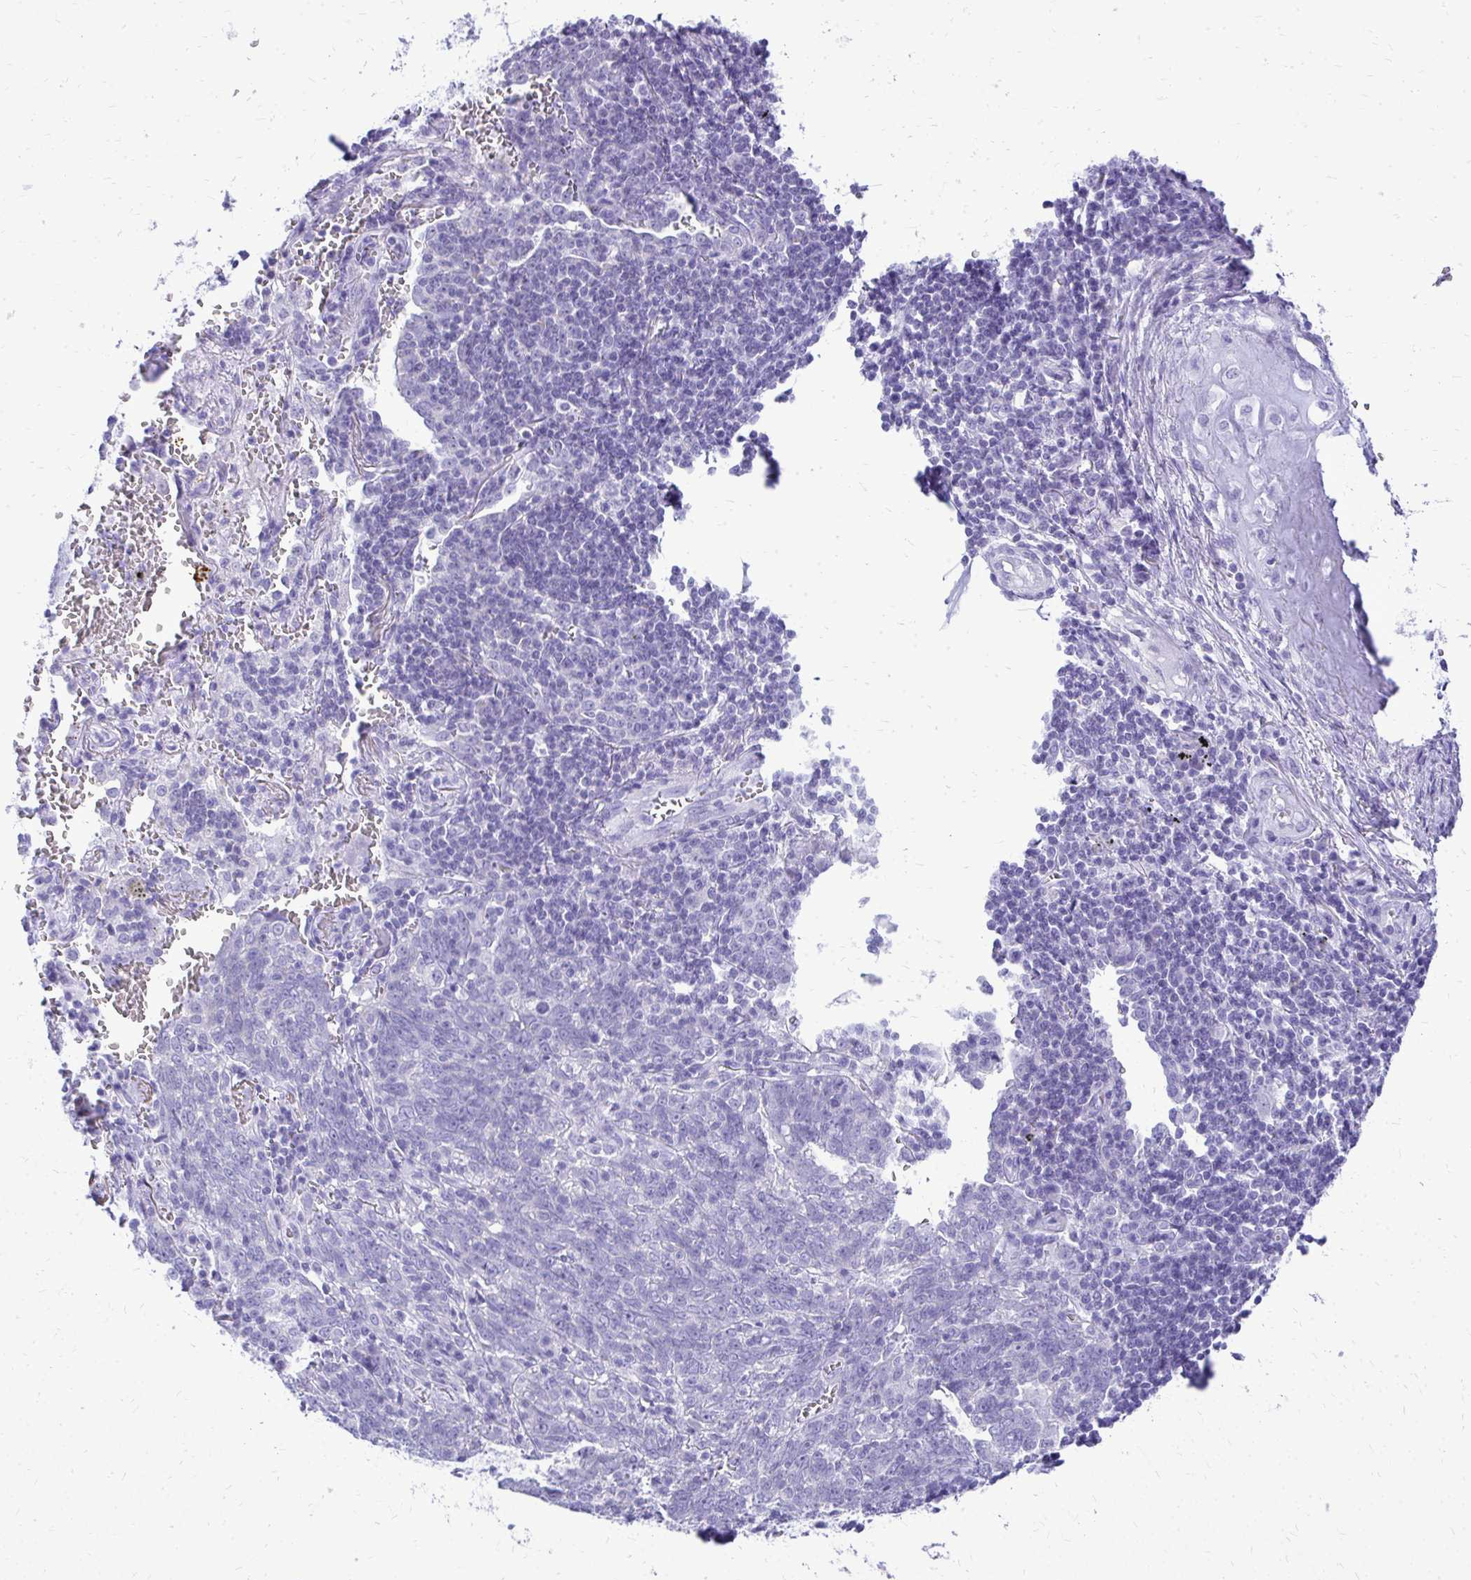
{"staining": {"intensity": "negative", "quantity": "none", "location": "none"}, "tissue": "lung cancer", "cell_type": "Tumor cells", "image_type": "cancer", "snomed": [{"axis": "morphology", "description": "Squamous cell carcinoma, NOS"}, {"axis": "topography", "description": "Lung"}], "caption": "There is no significant positivity in tumor cells of squamous cell carcinoma (lung).", "gene": "RALYL", "patient": {"sex": "female", "age": 72}}